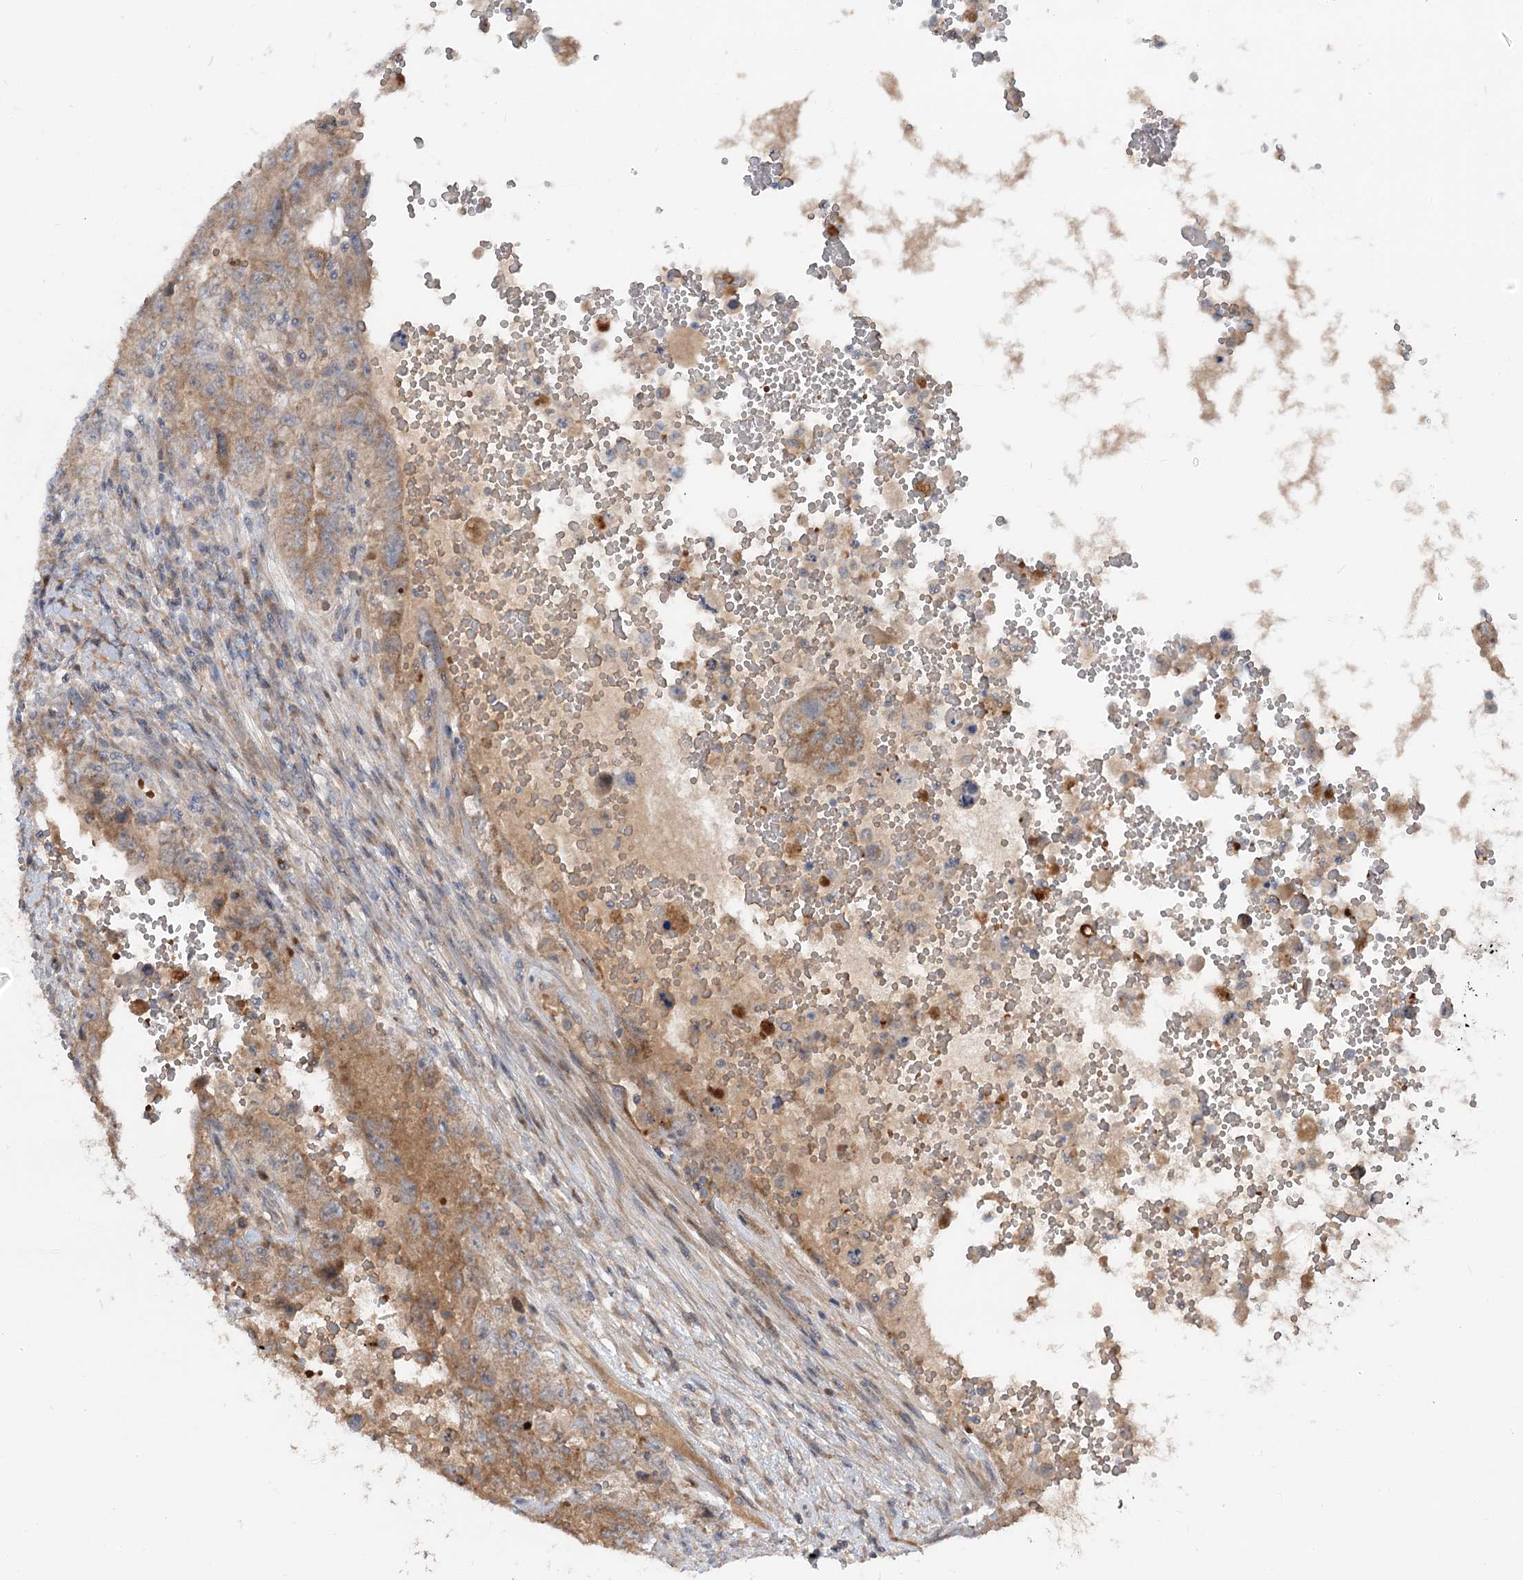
{"staining": {"intensity": "moderate", "quantity": ">75%", "location": "cytoplasmic/membranous"}, "tissue": "testis cancer", "cell_type": "Tumor cells", "image_type": "cancer", "snomed": [{"axis": "morphology", "description": "Carcinoma, Embryonal, NOS"}, {"axis": "topography", "description": "Testis"}], "caption": "Immunohistochemical staining of human testis embryonal carcinoma shows moderate cytoplasmic/membranous protein positivity in approximately >75% of tumor cells.", "gene": "FGF19", "patient": {"sex": "male", "age": 26}}